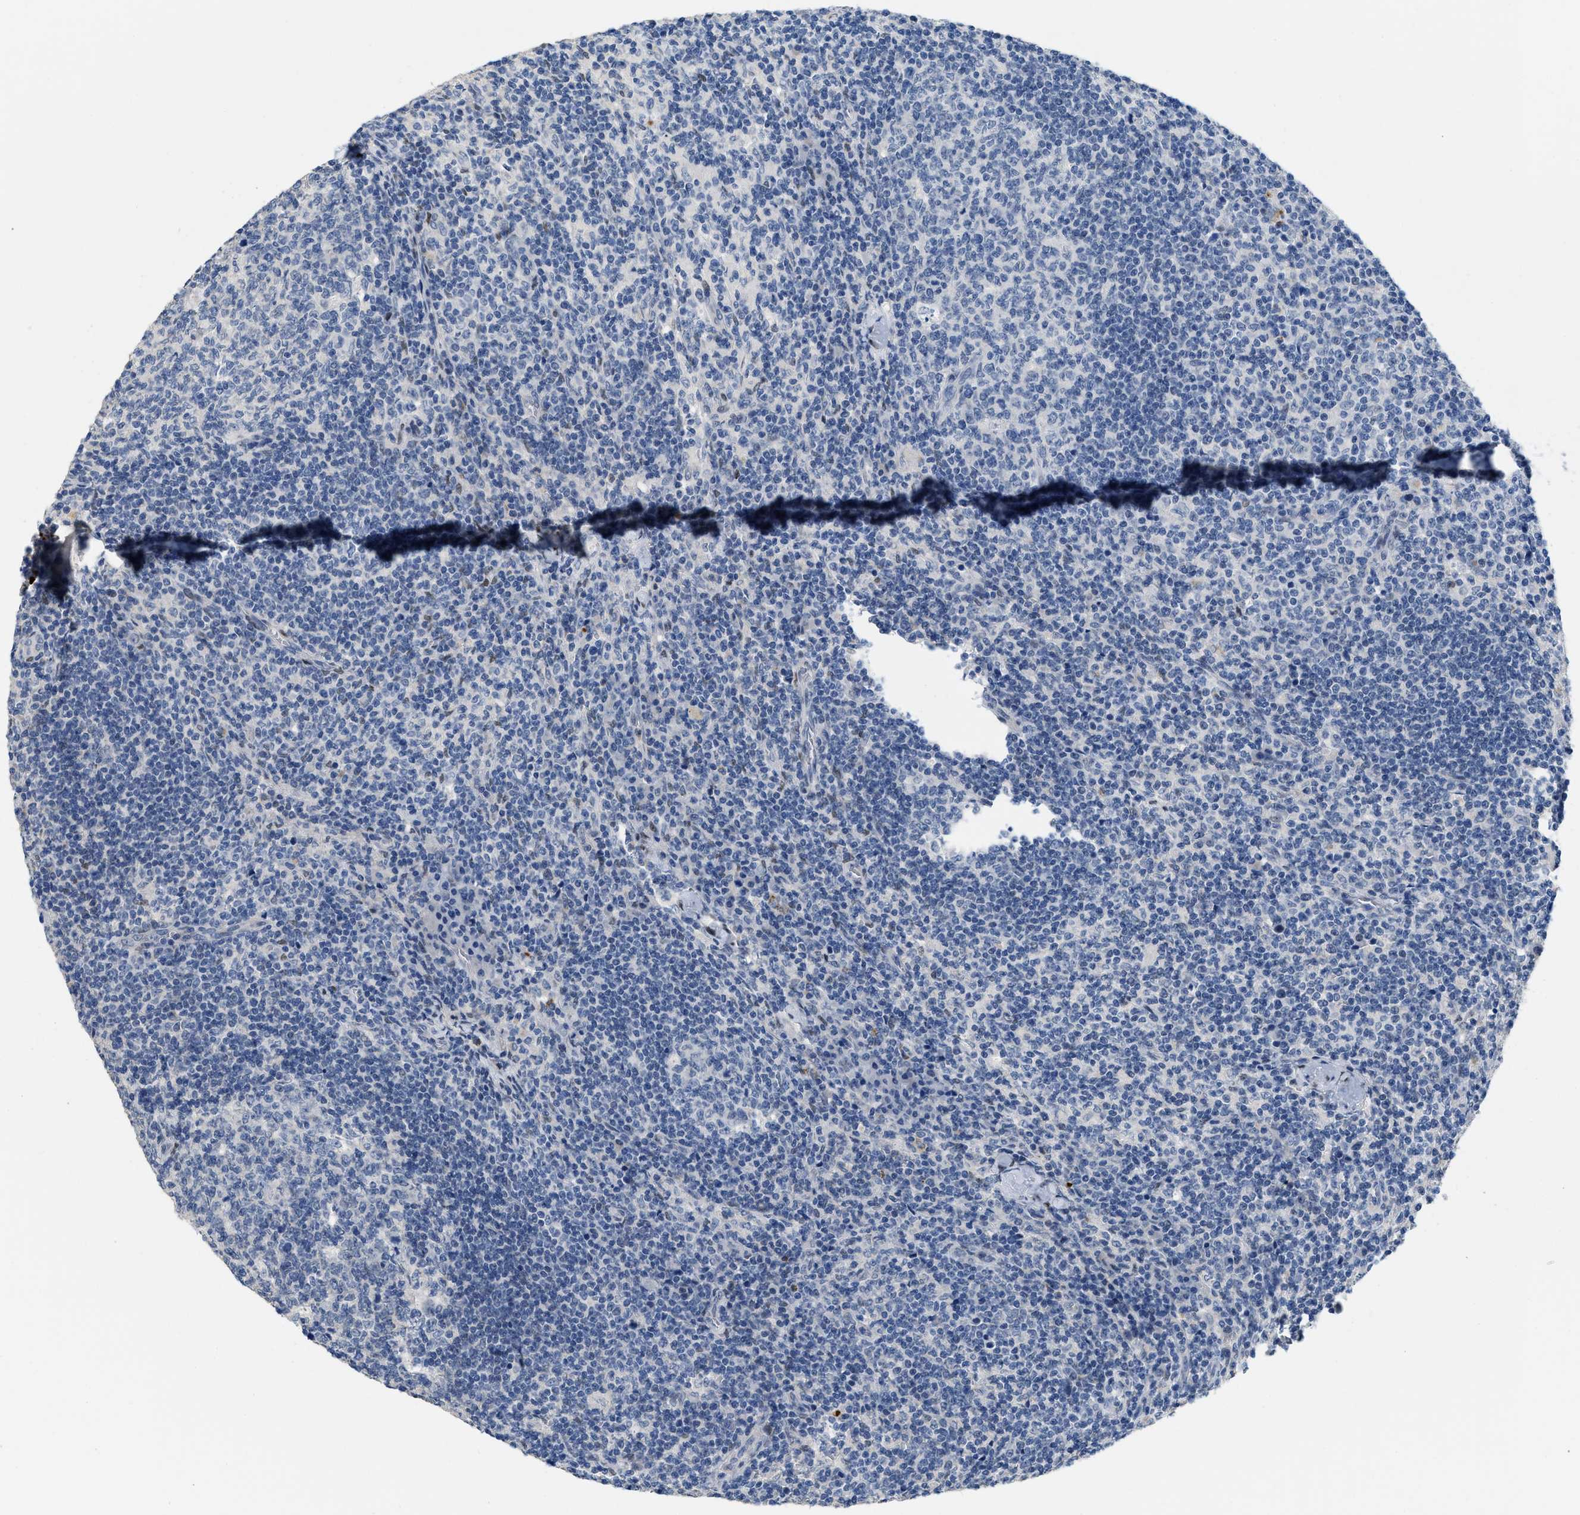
{"staining": {"intensity": "negative", "quantity": "none", "location": "none"}, "tissue": "lymph node", "cell_type": "Germinal center cells", "image_type": "normal", "snomed": [{"axis": "morphology", "description": "Normal tissue, NOS"}, {"axis": "morphology", "description": "Inflammation, NOS"}, {"axis": "topography", "description": "Lymph node"}], "caption": "Lymph node stained for a protein using IHC shows no positivity germinal center cells.", "gene": "NFIX", "patient": {"sex": "male", "age": 55}}